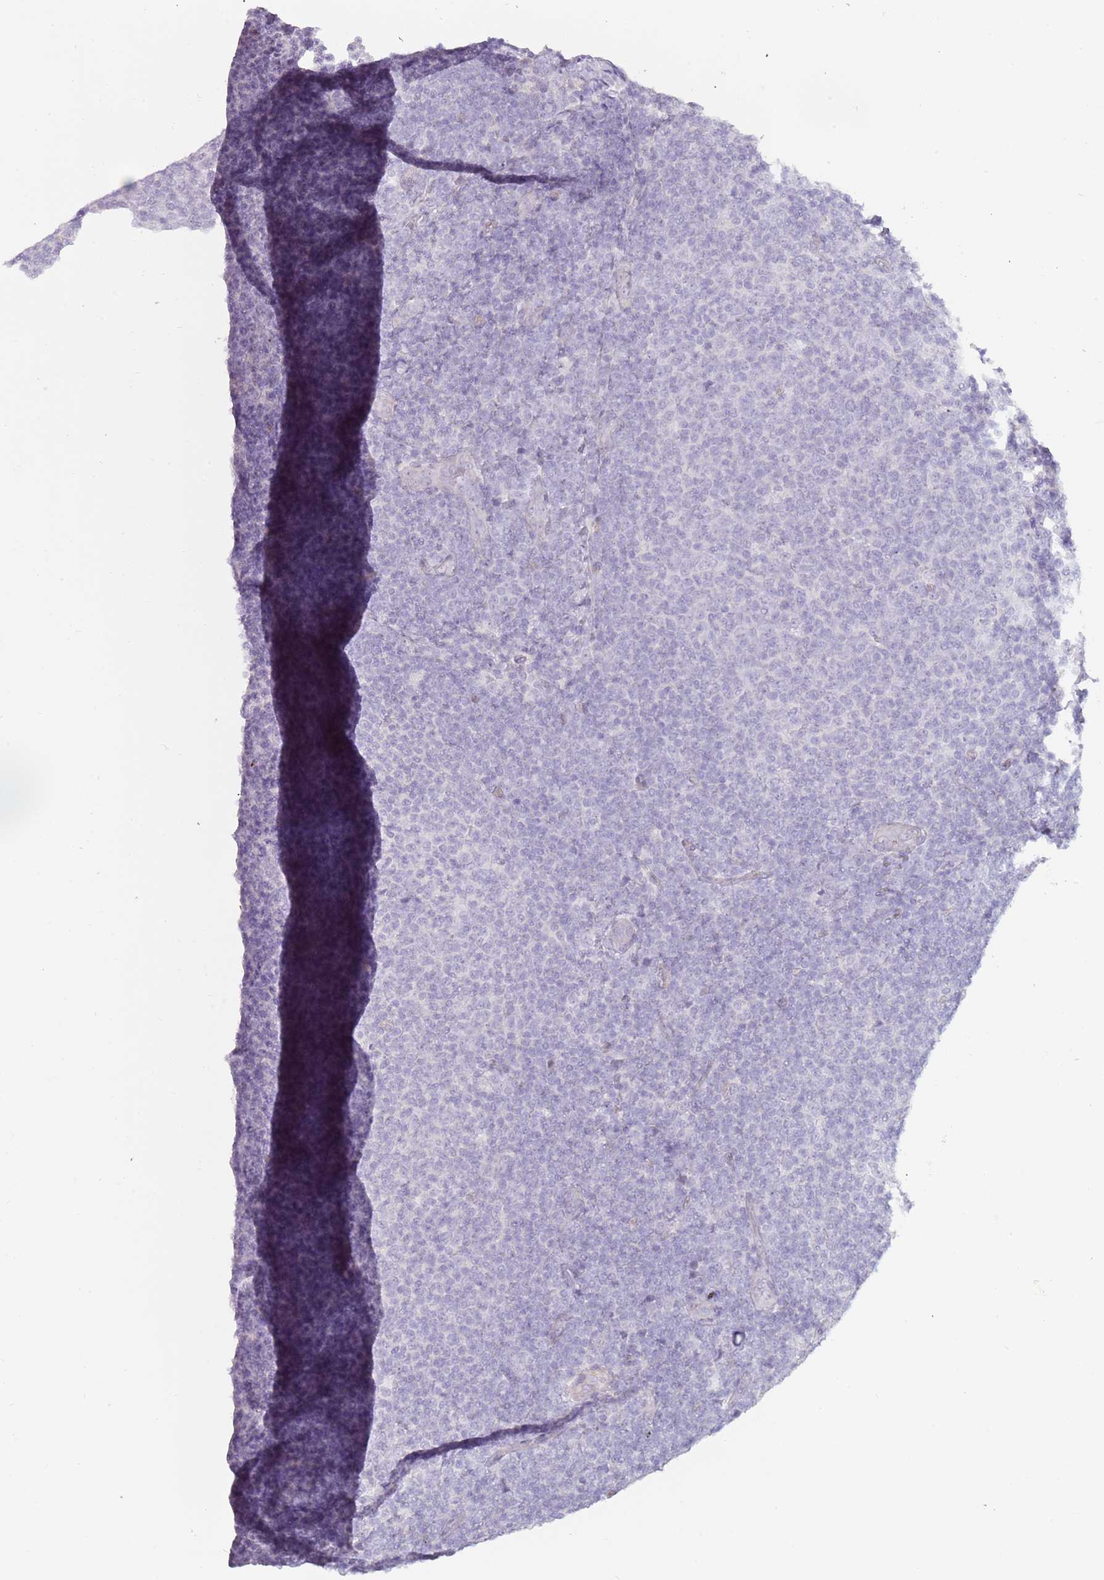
{"staining": {"intensity": "negative", "quantity": "none", "location": "none"}, "tissue": "lymphoma", "cell_type": "Tumor cells", "image_type": "cancer", "snomed": [{"axis": "morphology", "description": "Malignant lymphoma, non-Hodgkin's type, Low grade"}, {"axis": "topography", "description": "Lymph node"}], "caption": "Tumor cells show no significant expression in low-grade malignant lymphoma, non-Hodgkin's type. (DAB (3,3'-diaminobenzidine) immunohistochemistry, high magnification).", "gene": "RFX2", "patient": {"sex": "male", "age": 66}}